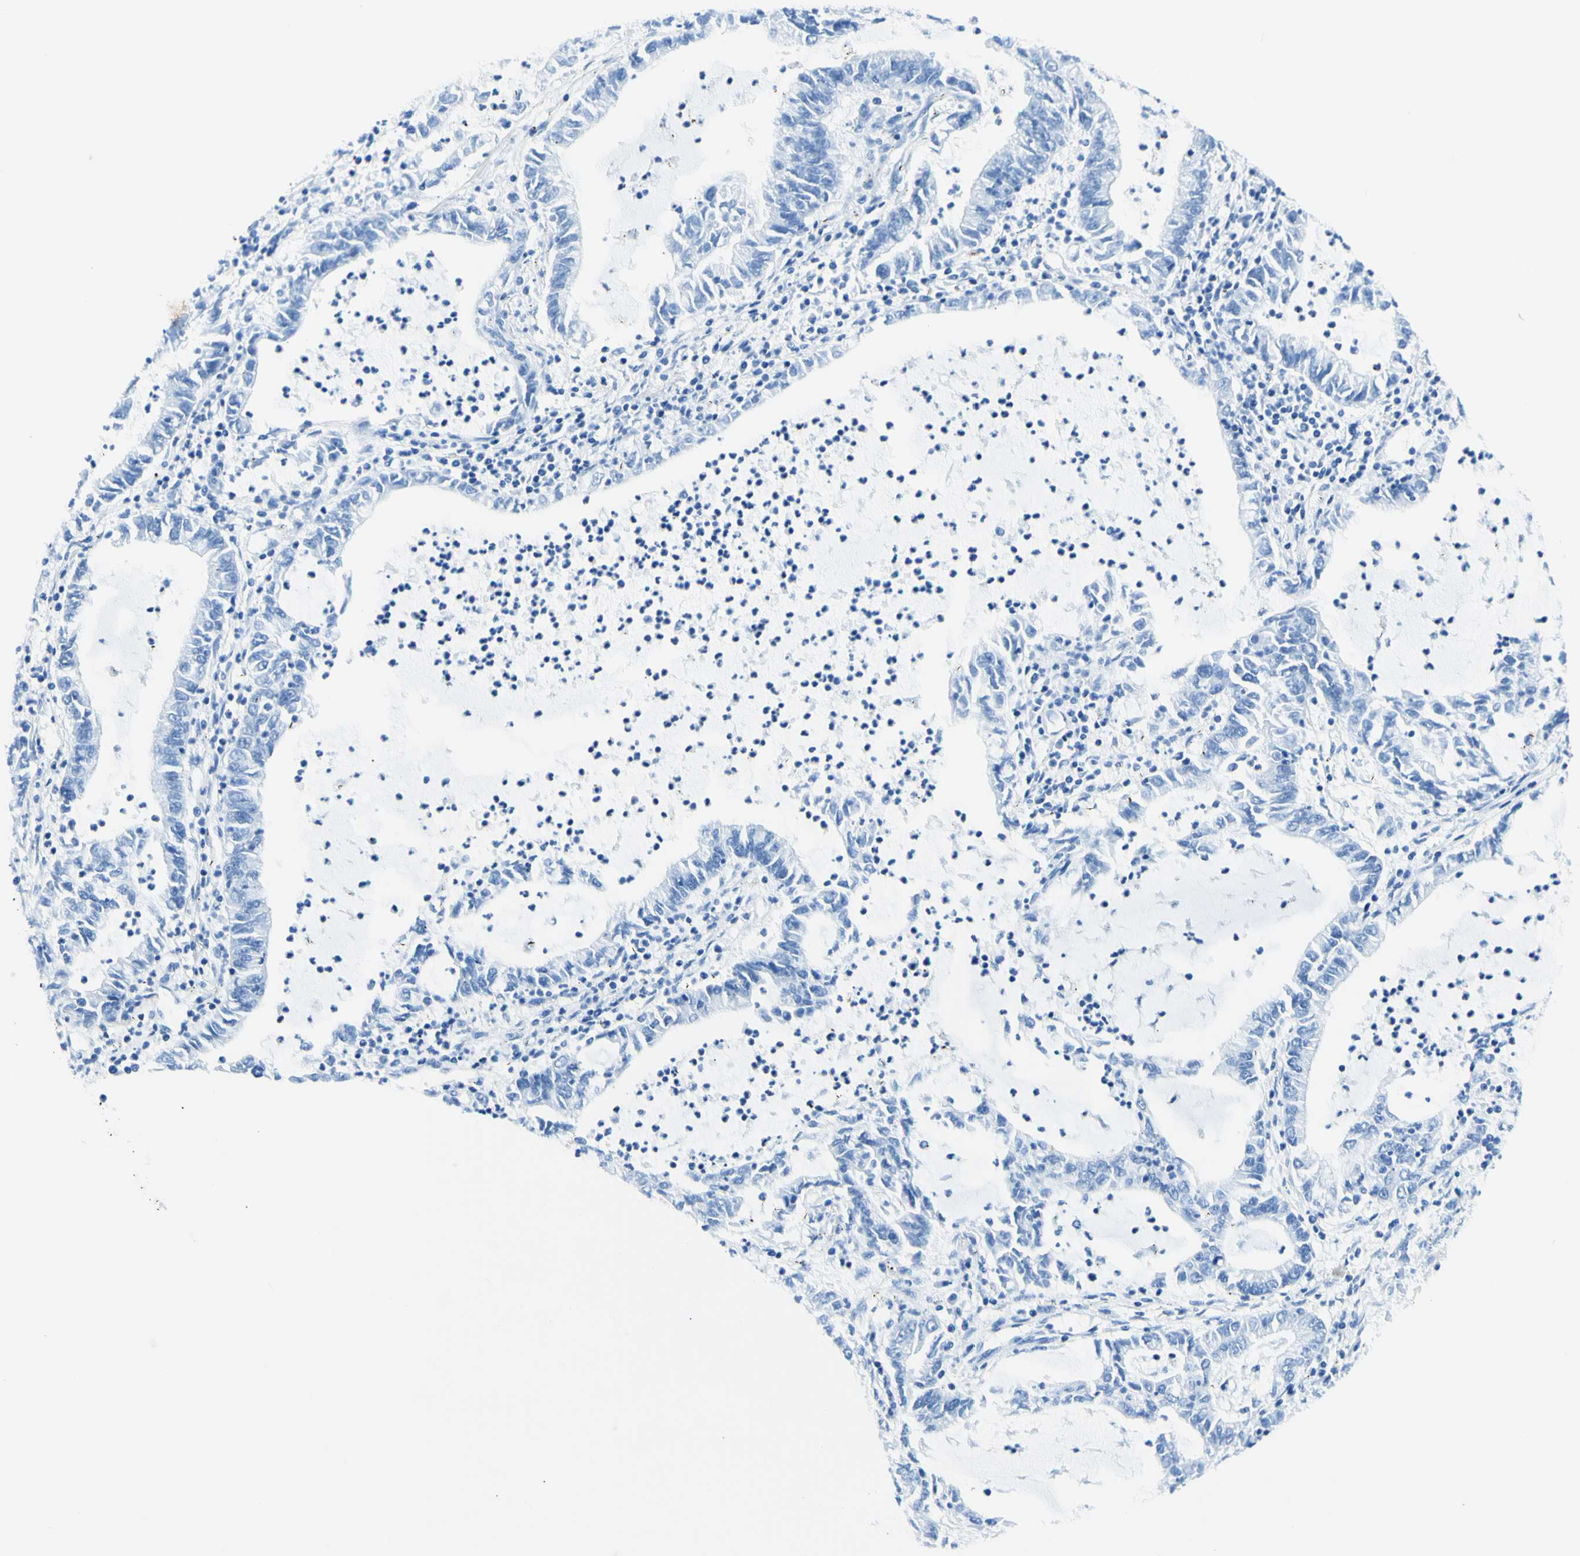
{"staining": {"intensity": "negative", "quantity": "none", "location": "none"}, "tissue": "lung cancer", "cell_type": "Tumor cells", "image_type": "cancer", "snomed": [{"axis": "morphology", "description": "Adenocarcinoma, NOS"}, {"axis": "topography", "description": "Lung"}], "caption": "A high-resolution photomicrograph shows IHC staining of lung cancer (adenocarcinoma), which shows no significant staining in tumor cells.", "gene": "MYH2", "patient": {"sex": "female", "age": 51}}